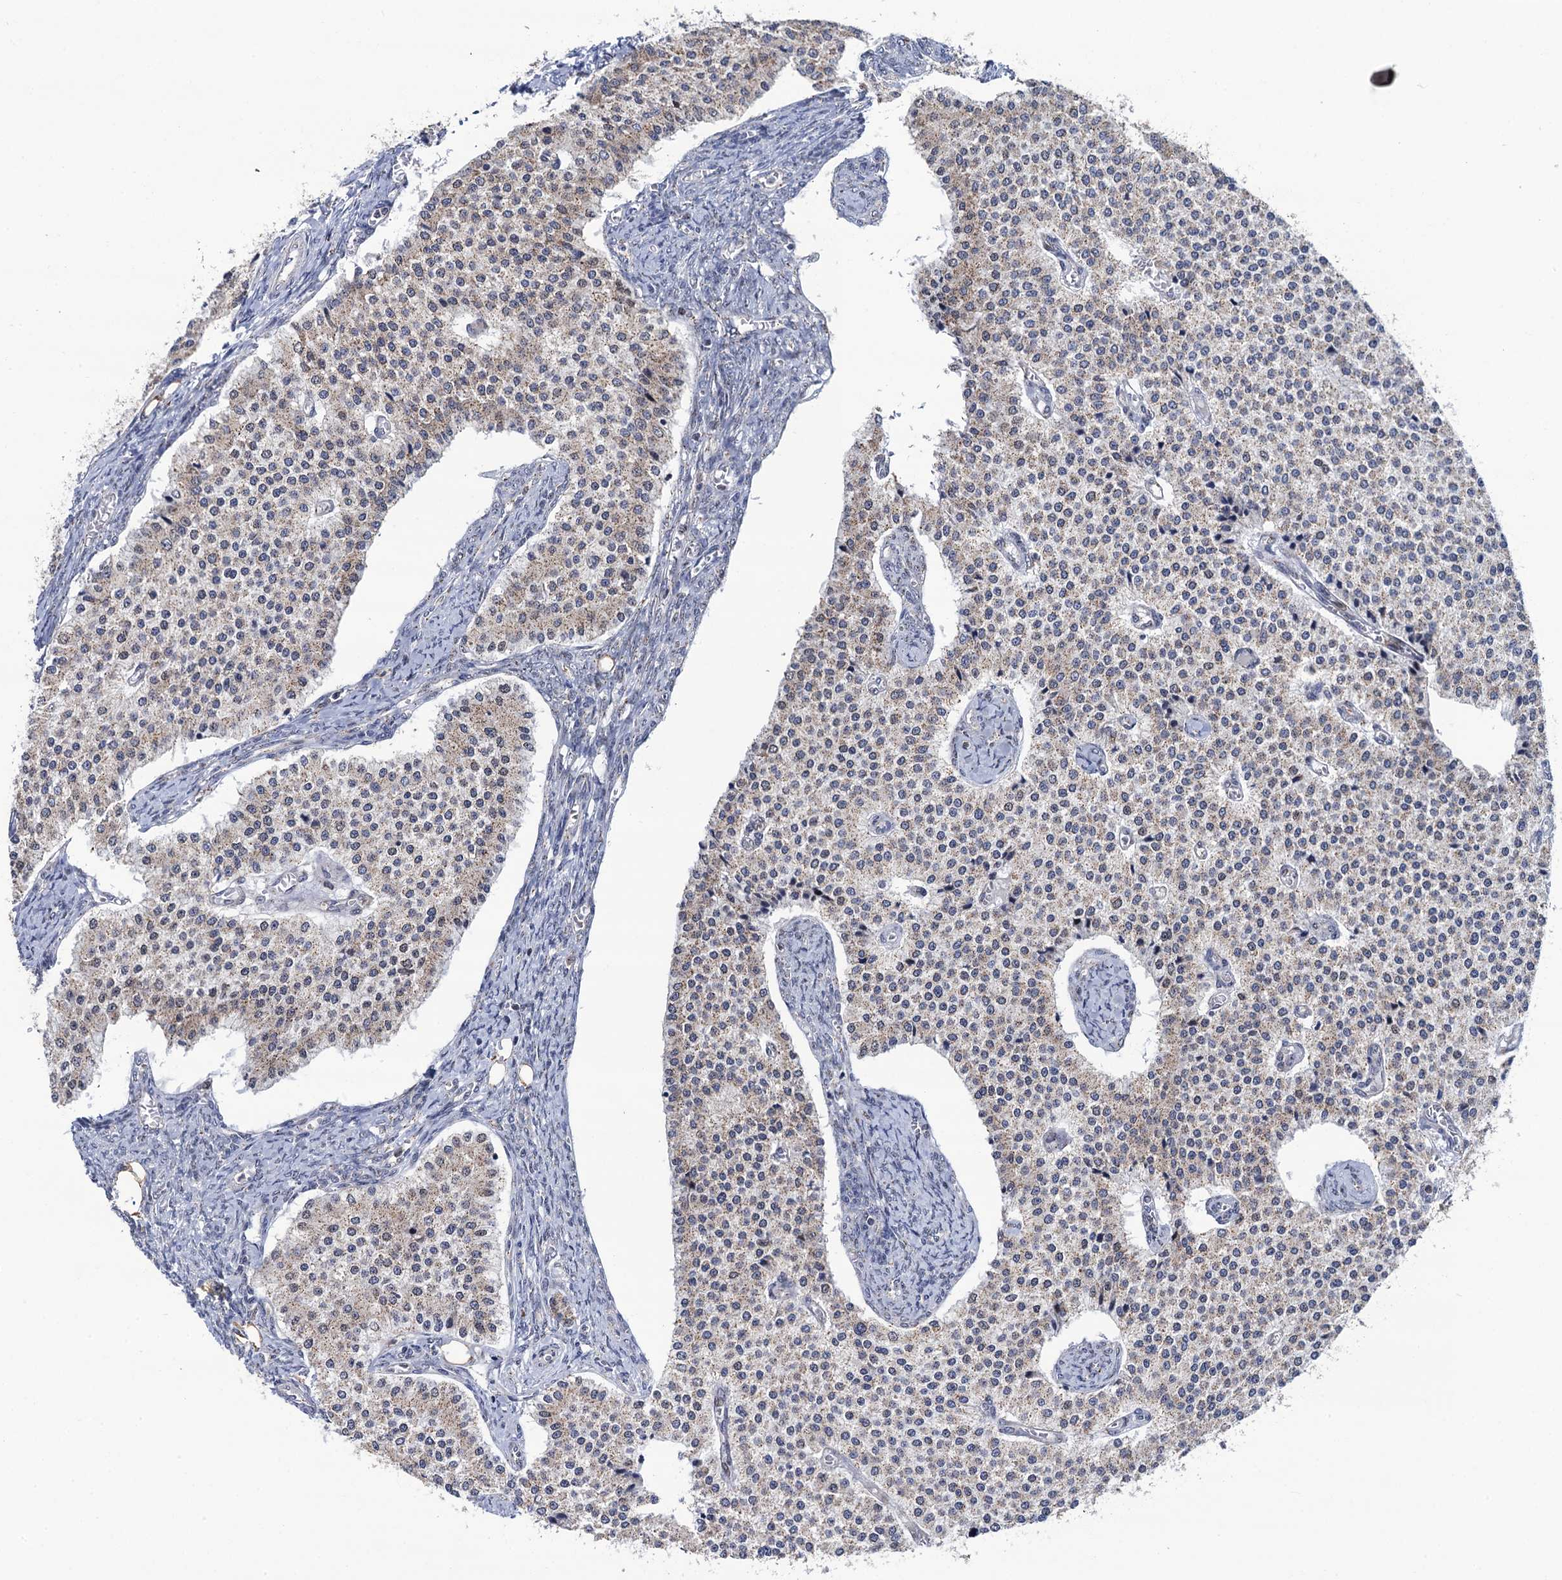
{"staining": {"intensity": "weak", "quantity": "25%-75%", "location": "cytoplasmic/membranous"}, "tissue": "carcinoid", "cell_type": "Tumor cells", "image_type": "cancer", "snomed": [{"axis": "morphology", "description": "Carcinoid, malignant, NOS"}, {"axis": "topography", "description": "Colon"}], "caption": "Weak cytoplasmic/membranous protein staining is present in about 25%-75% of tumor cells in carcinoid. The protein is stained brown, and the nuclei are stained in blue (DAB IHC with brightfield microscopy, high magnification).", "gene": "THAP2", "patient": {"sex": "female", "age": 52}}